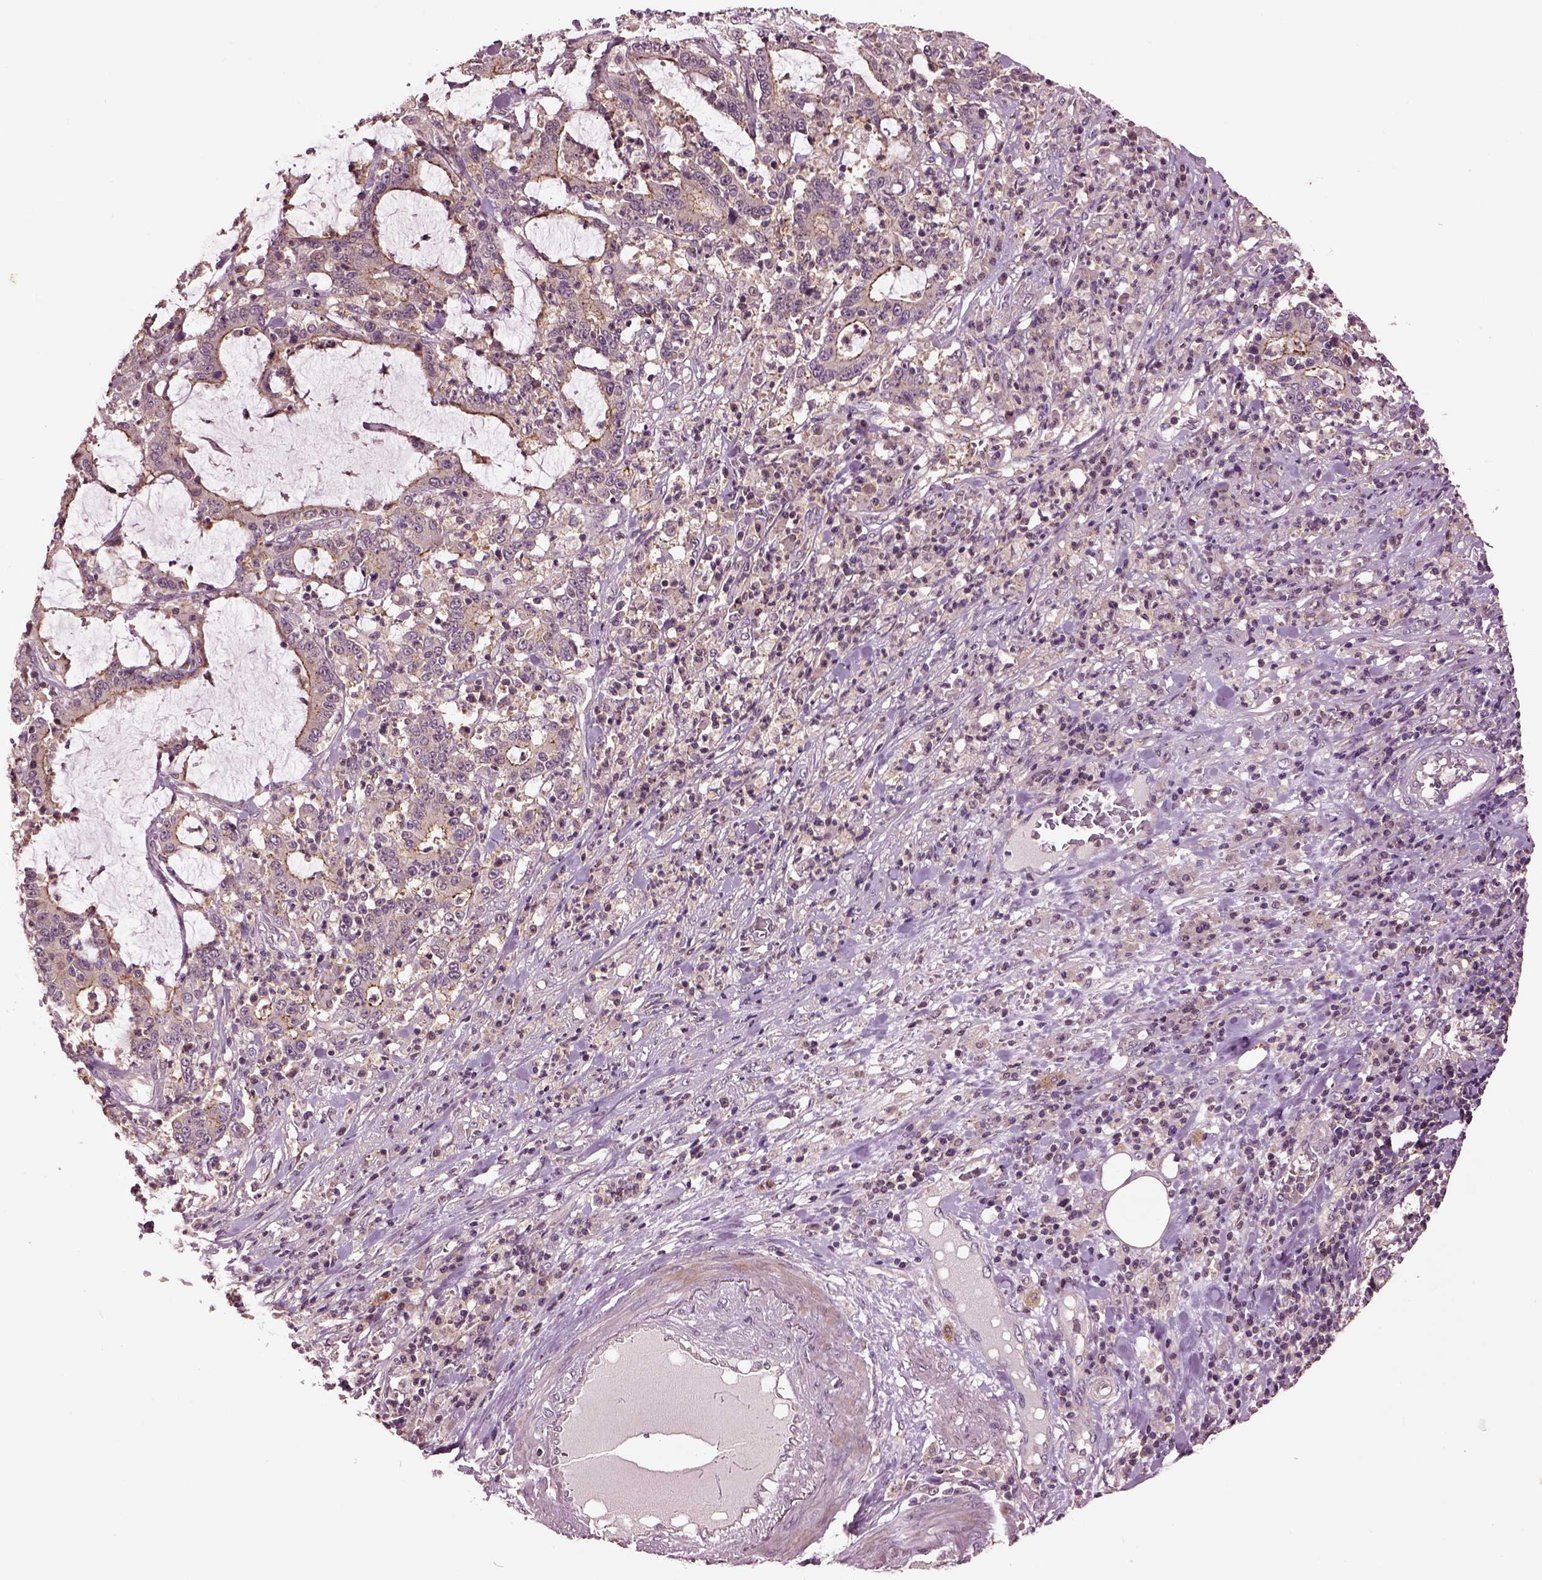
{"staining": {"intensity": "moderate", "quantity": "25%-75%", "location": "cytoplasmic/membranous"}, "tissue": "stomach cancer", "cell_type": "Tumor cells", "image_type": "cancer", "snomed": [{"axis": "morphology", "description": "Adenocarcinoma, NOS"}, {"axis": "topography", "description": "Stomach, upper"}], "caption": "Immunohistochemistry of human stomach adenocarcinoma demonstrates medium levels of moderate cytoplasmic/membranous positivity in about 25%-75% of tumor cells.", "gene": "MTHFS", "patient": {"sex": "male", "age": 68}}